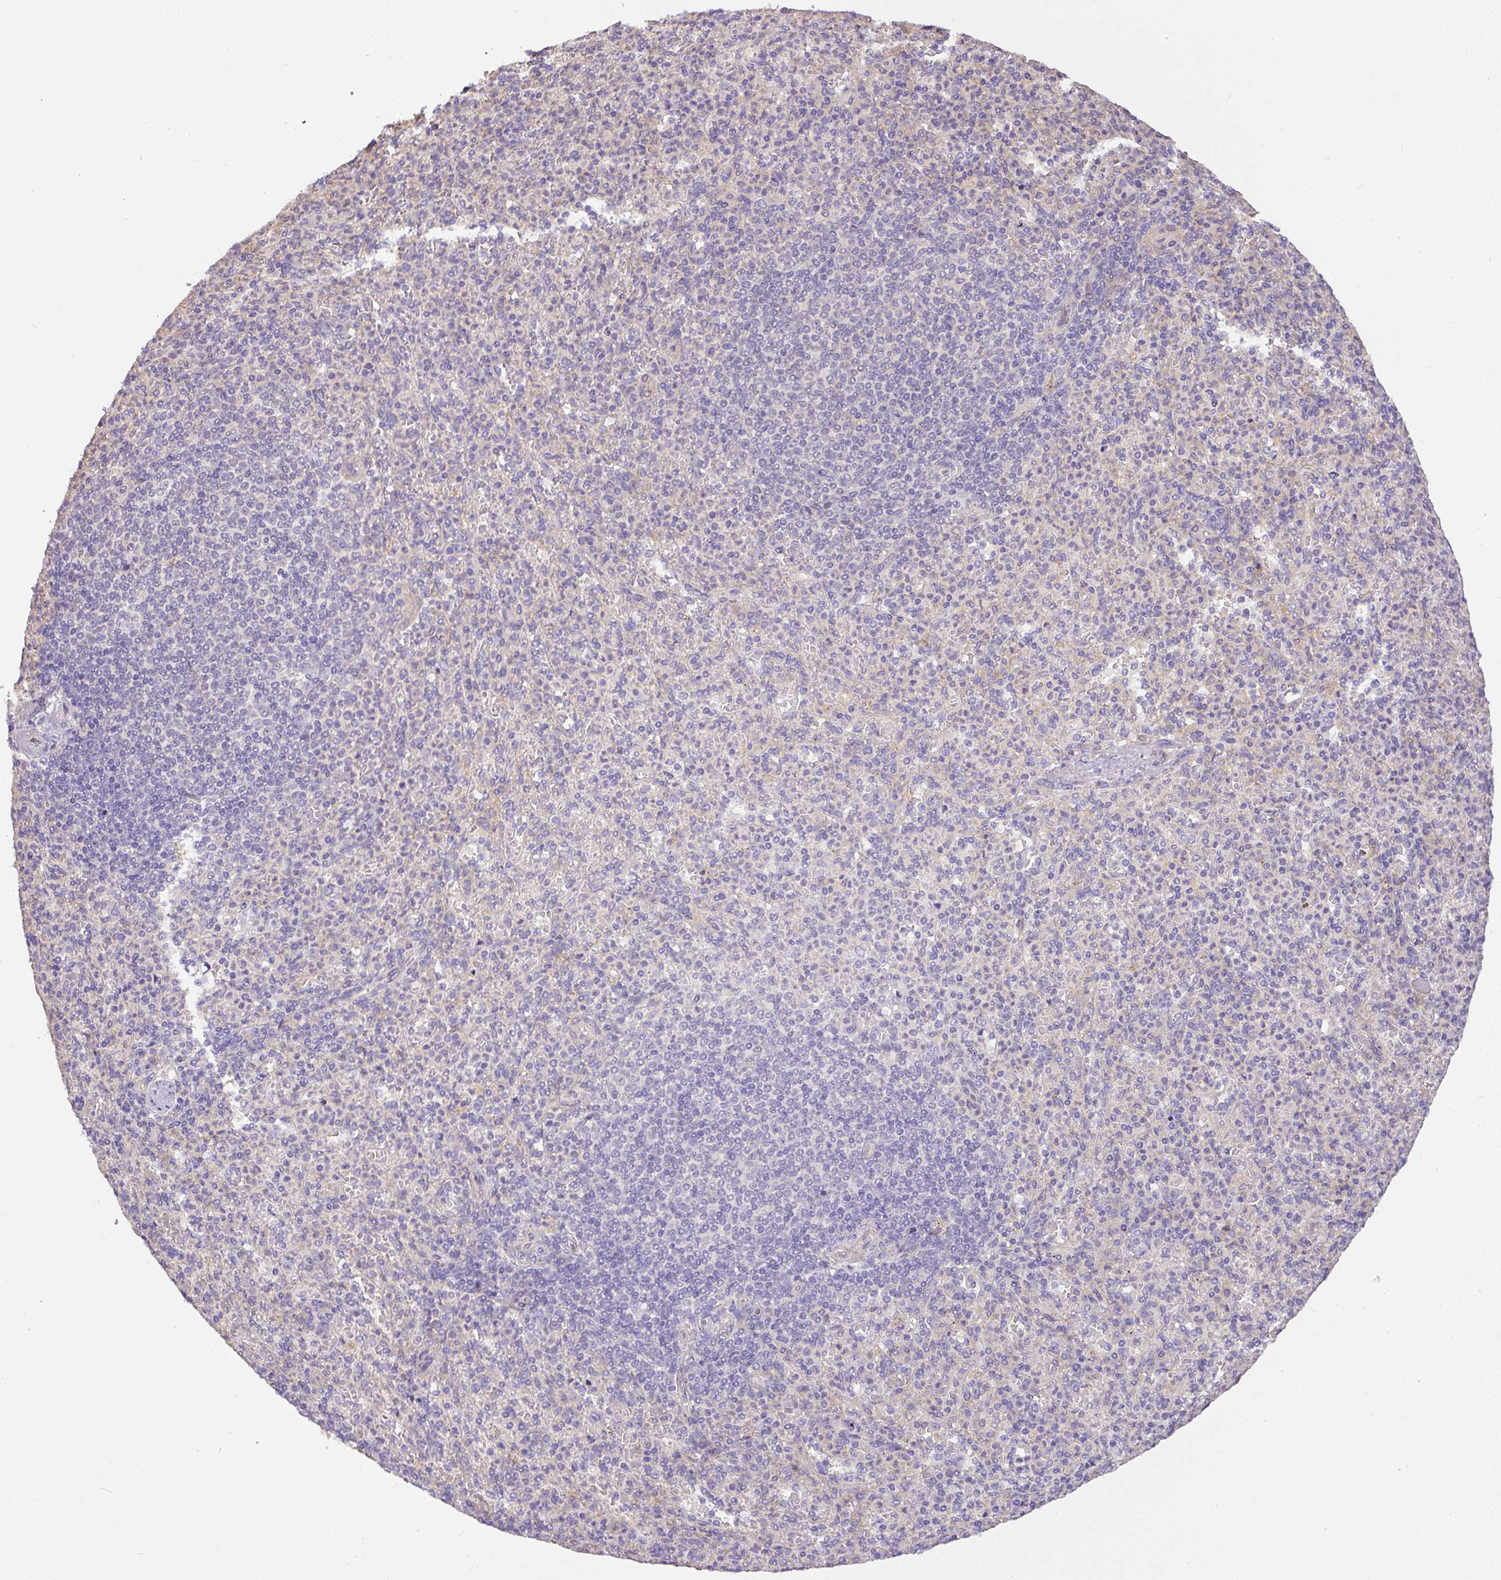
{"staining": {"intensity": "negative", "quantity": "none", "location": "none"}, "tissue": "spleen", "cell_type": "Cells in red pulp", "image_type": "normal", "snomed": [{"axis": "morphology", "description": "Normal tissue, NOS"}, {"axis": "topography", "description": "Spleen"}], "caption": "Protein analysis of benign spleen displays no significant expression in cells in red pulp.", "gene": "DAPK1", "patient": {"sex": "female", "age": 74}}